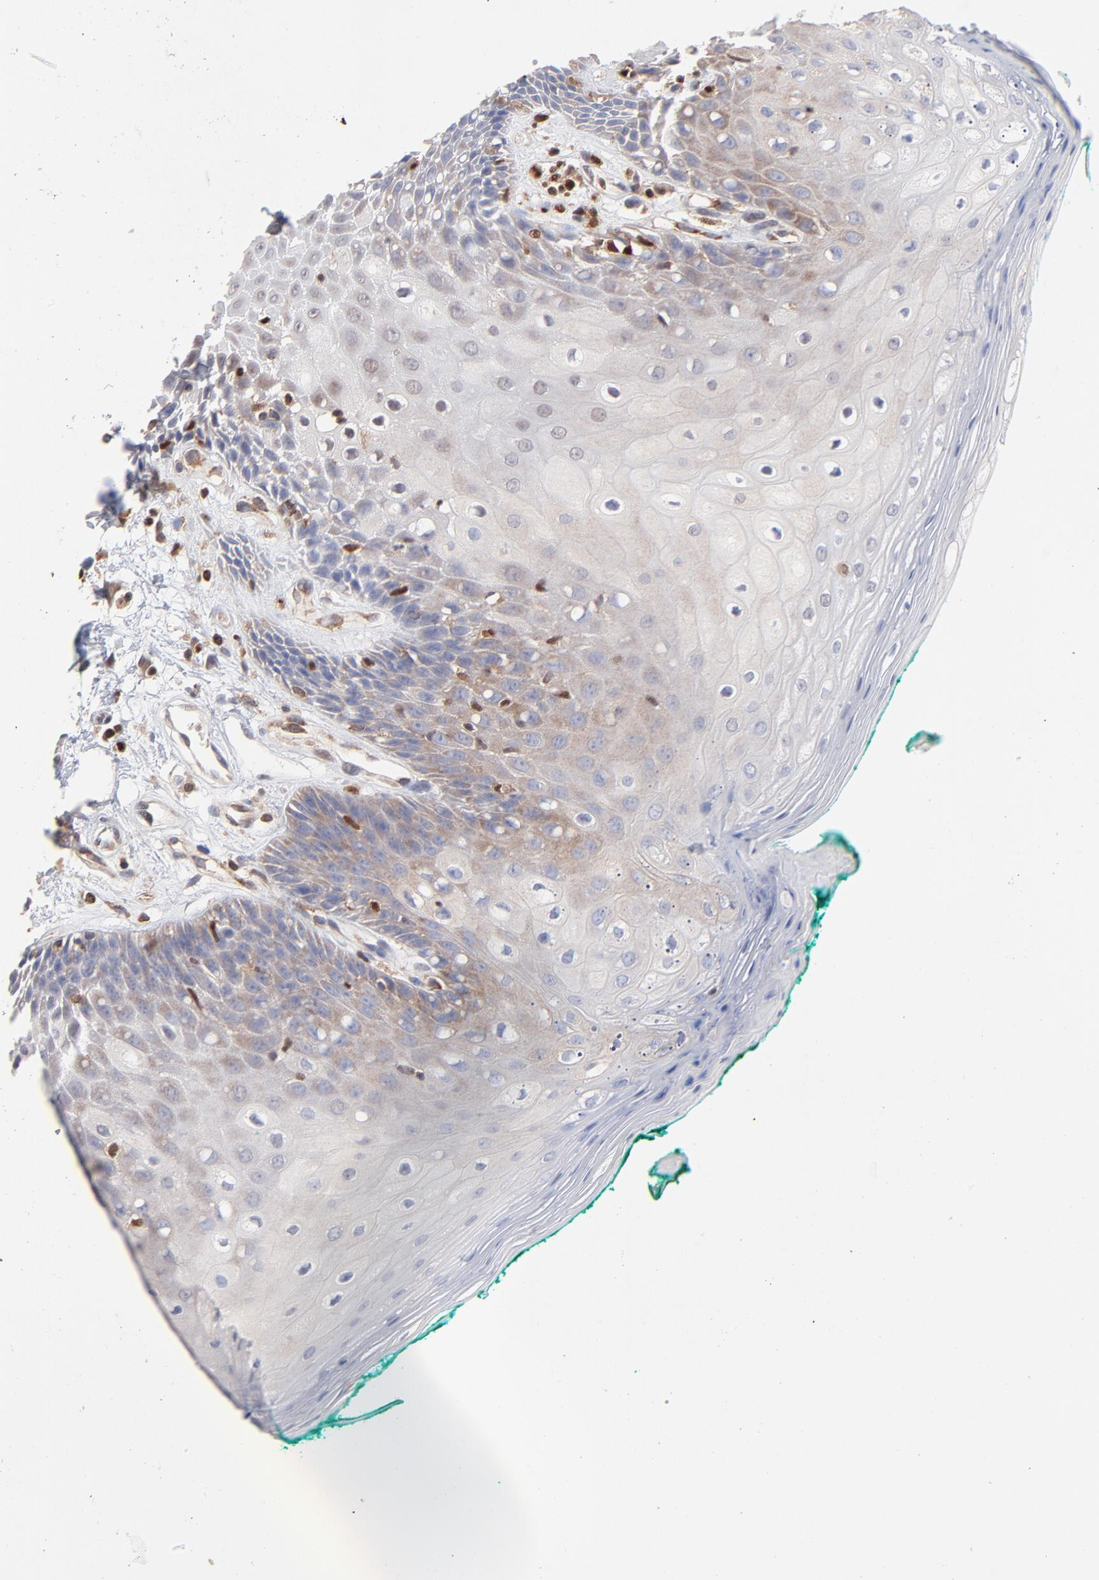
{"staining": {"intensity": "negative", "quantity": "none", "location": "none"}, "tissue": "oral mucosa", "cell_type": "Squamous epithelial cells", "image_type": "normal", "snomed": [{"axis": "morphology", "description": "Normal tissue, NOS"}, {"axis": "morphology", "description": "Squamous cell carcinoma, NOS"}, {"axis": "topography", "description": "Skeletal muscle"}, {"axis": "topography", "description": "Oral tissue"}, {"axis": "topography", "description": "Head-Neck"}], "caption": "The micrograph reveals no significant expression in squamous epithelial cells of oral mucosa. The staining was performed using DAB to visualize the protein expression in brown, while the nuclei were stained in blue with hematoxylin (Magnification: 20x).", "gene": "ARHGEF6", "patient": {"sex": "female", "age": 84}}